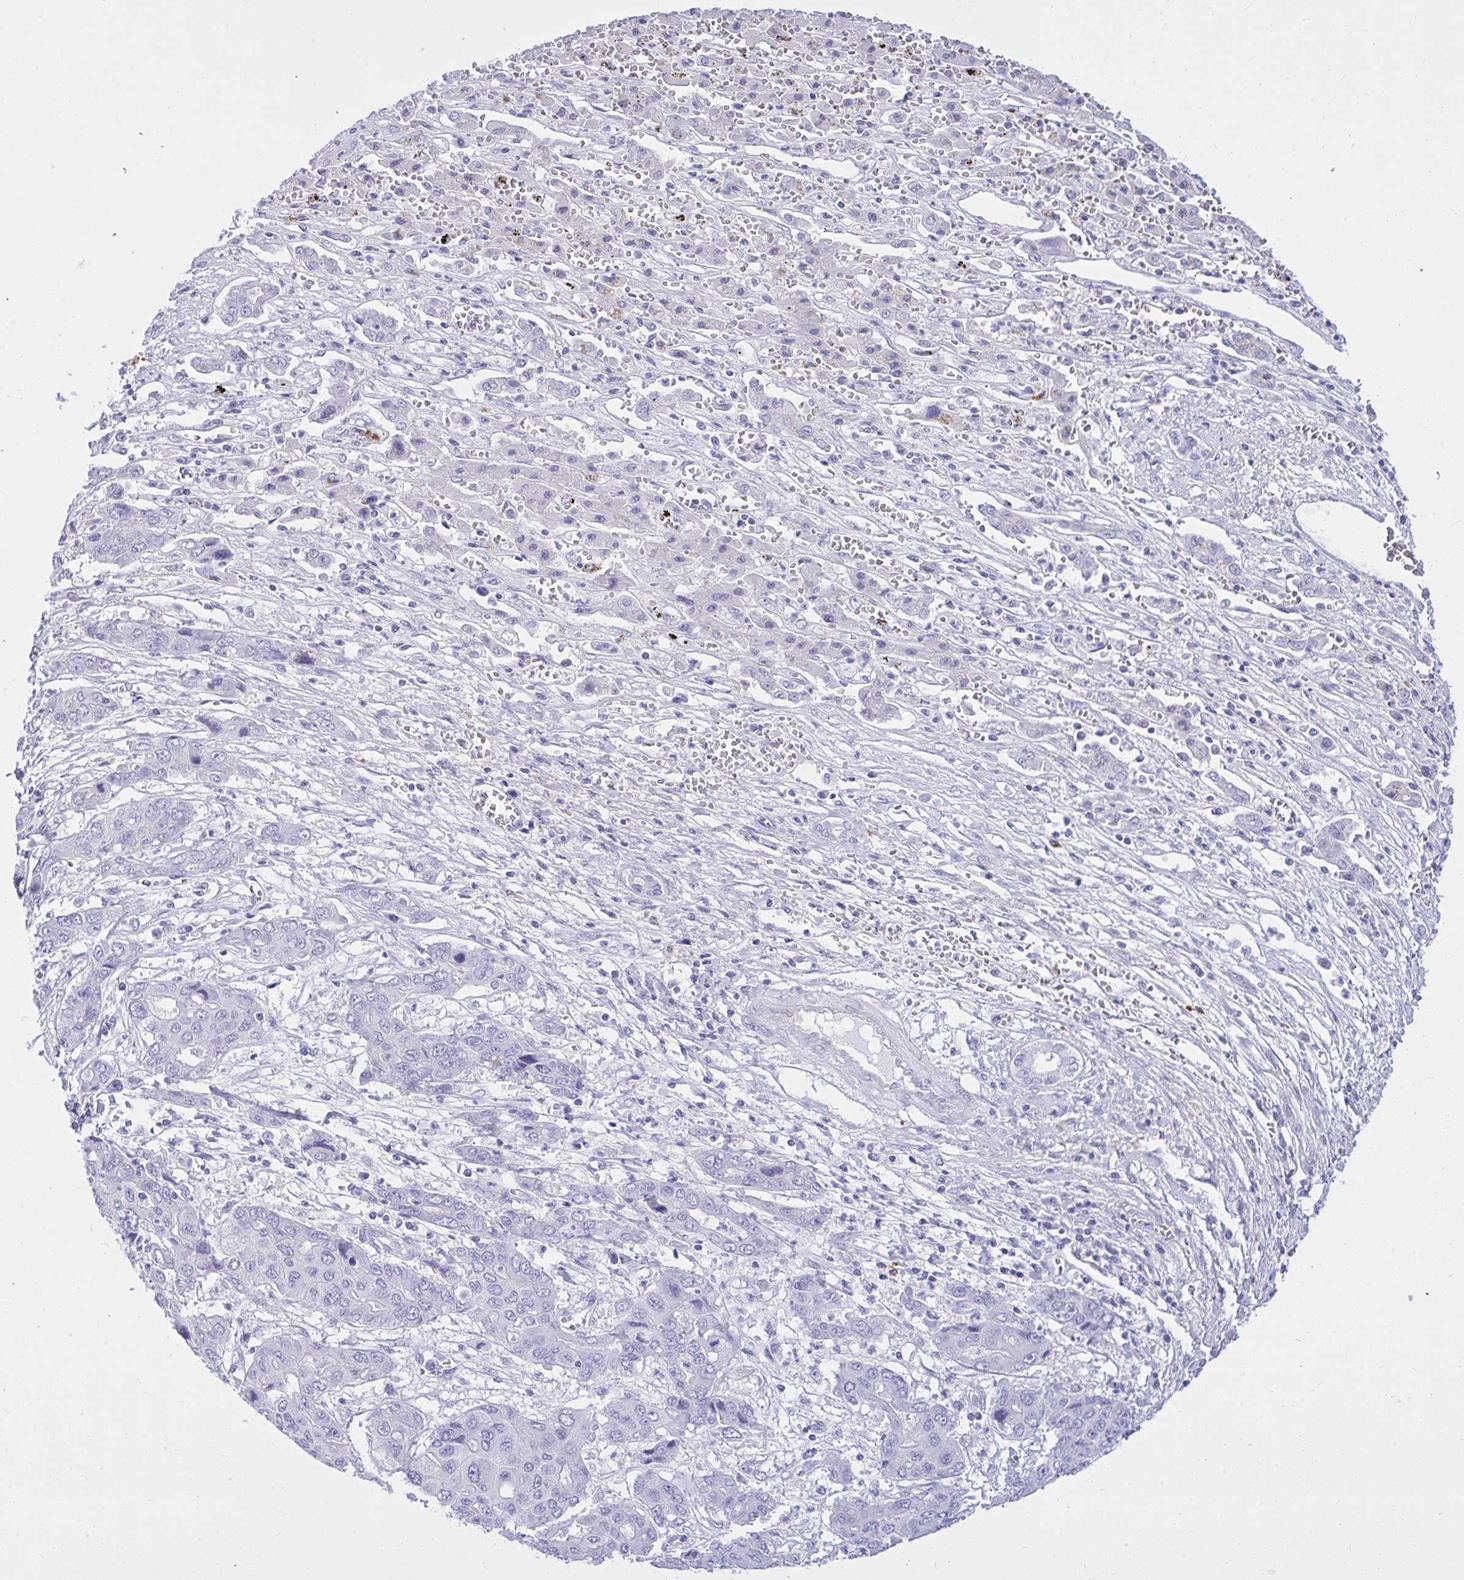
{"staining": {"intensity": "negative", "quantity": "none", "location": "none"}, "tissue": "liver cancer", "cell_type": "Tumor cells", "image_type": "cancer", "snomed": [{"axis": "morphology", "description": "Cholangiocarcinoma"}, {"axis": "topography", "description": "Liver"}], "caption": "High power microscopy micrograph of an immunohistochemistry photomicrograph of liver cholangiocarcinoma, revealing no significant expression in tumor cells.", "gene": "PSD", "patient": {"sex": "male", "age": 67}}